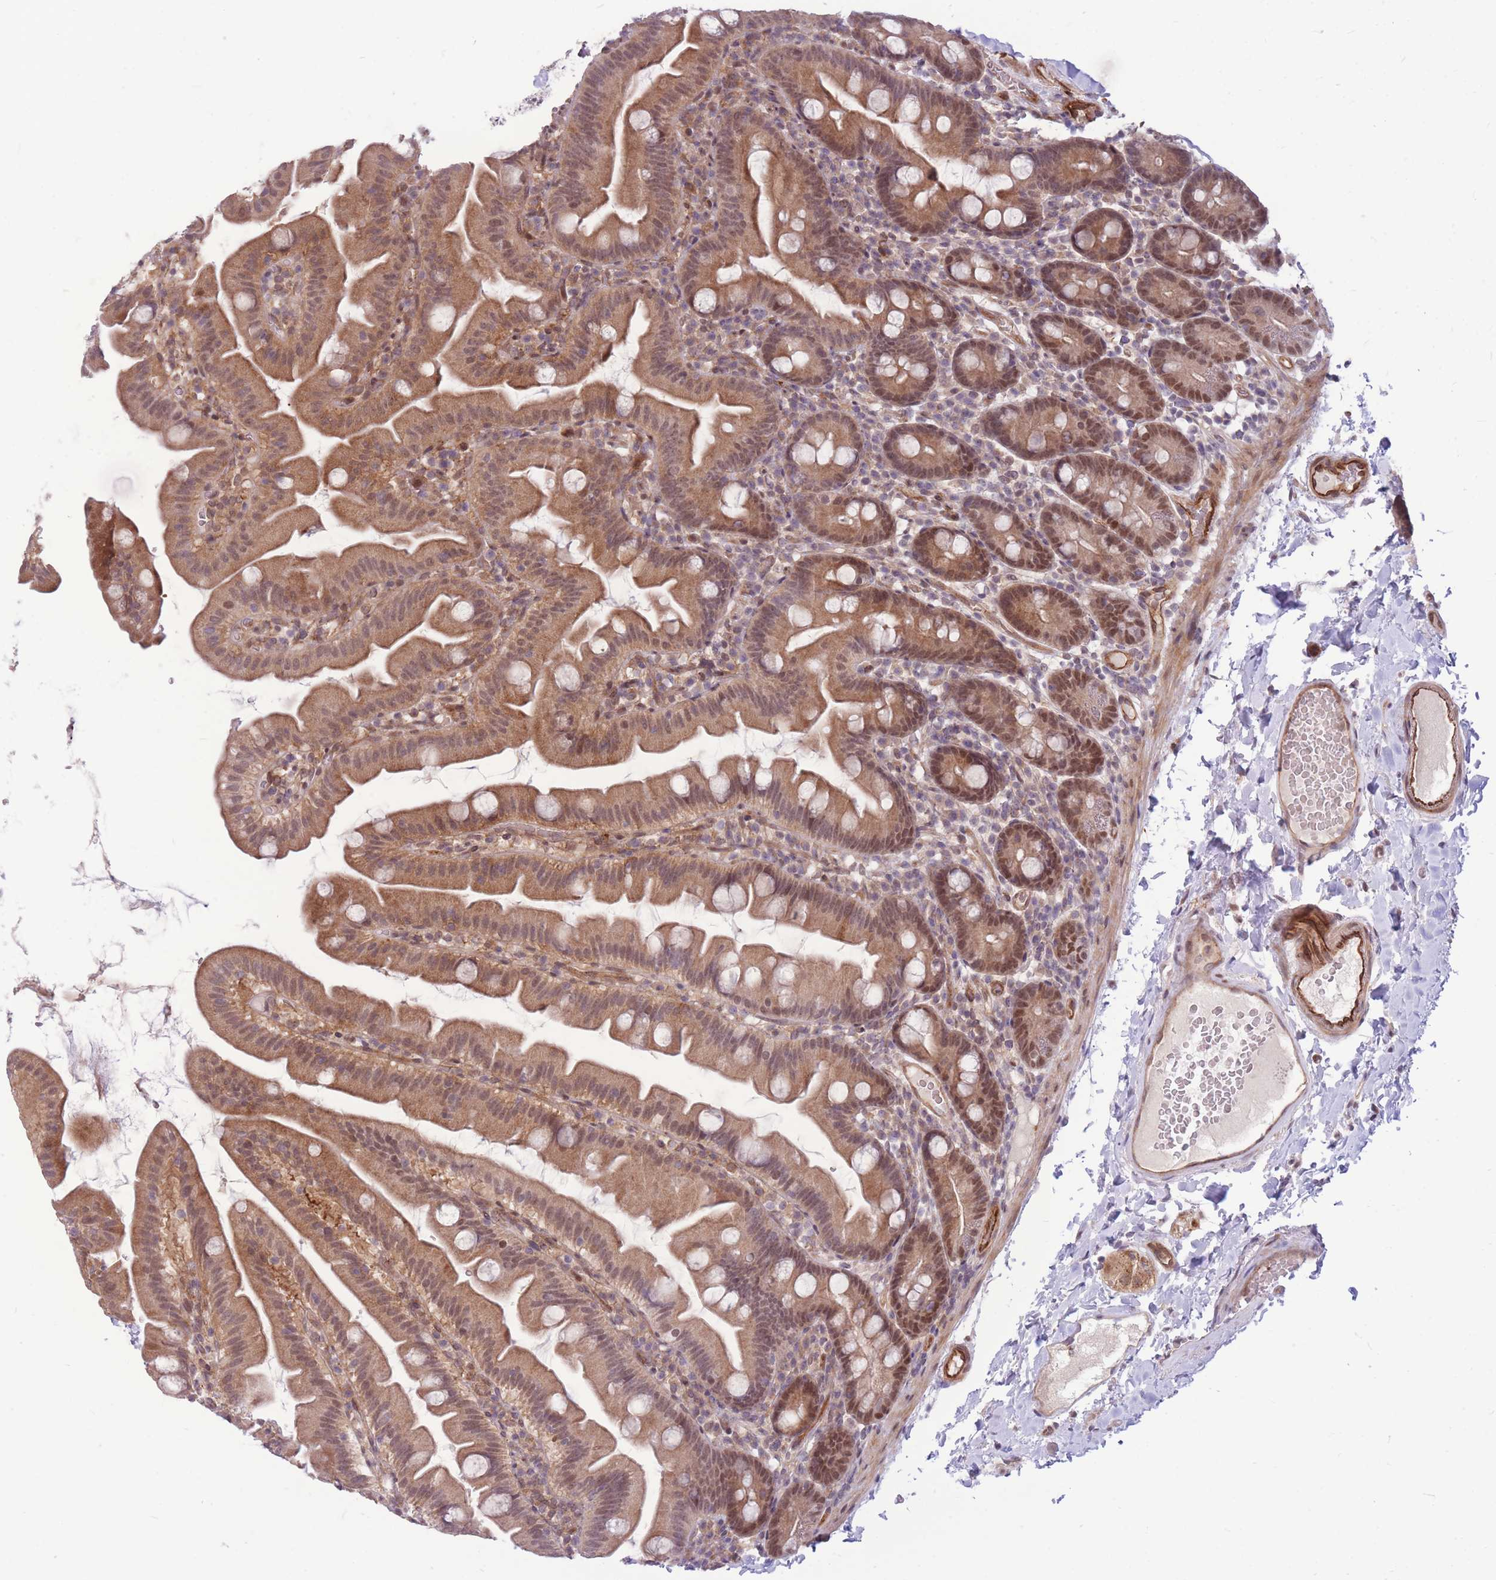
{"staining": {"intensity": "moderate", "quantity": ">75%", "location": "cytoplasmic/membranous,nuclear"}, "tissue": "small intestine", "cell_type": "Glandular cells", "image_type": "normal", "snomed": [{"axis": "morphology", "description": "Normal tissue, NOS"}, {"axis": "topography", "description": "Small intestine"}], "caption": "Small intestine stained for a protein (brown) reveals moderate cytoplasmic/membranous,nuclear positive staining in approximately >75% of glandular cells.", "gene": "TCF20", "patient": {"sex": "female", "age": 68}}